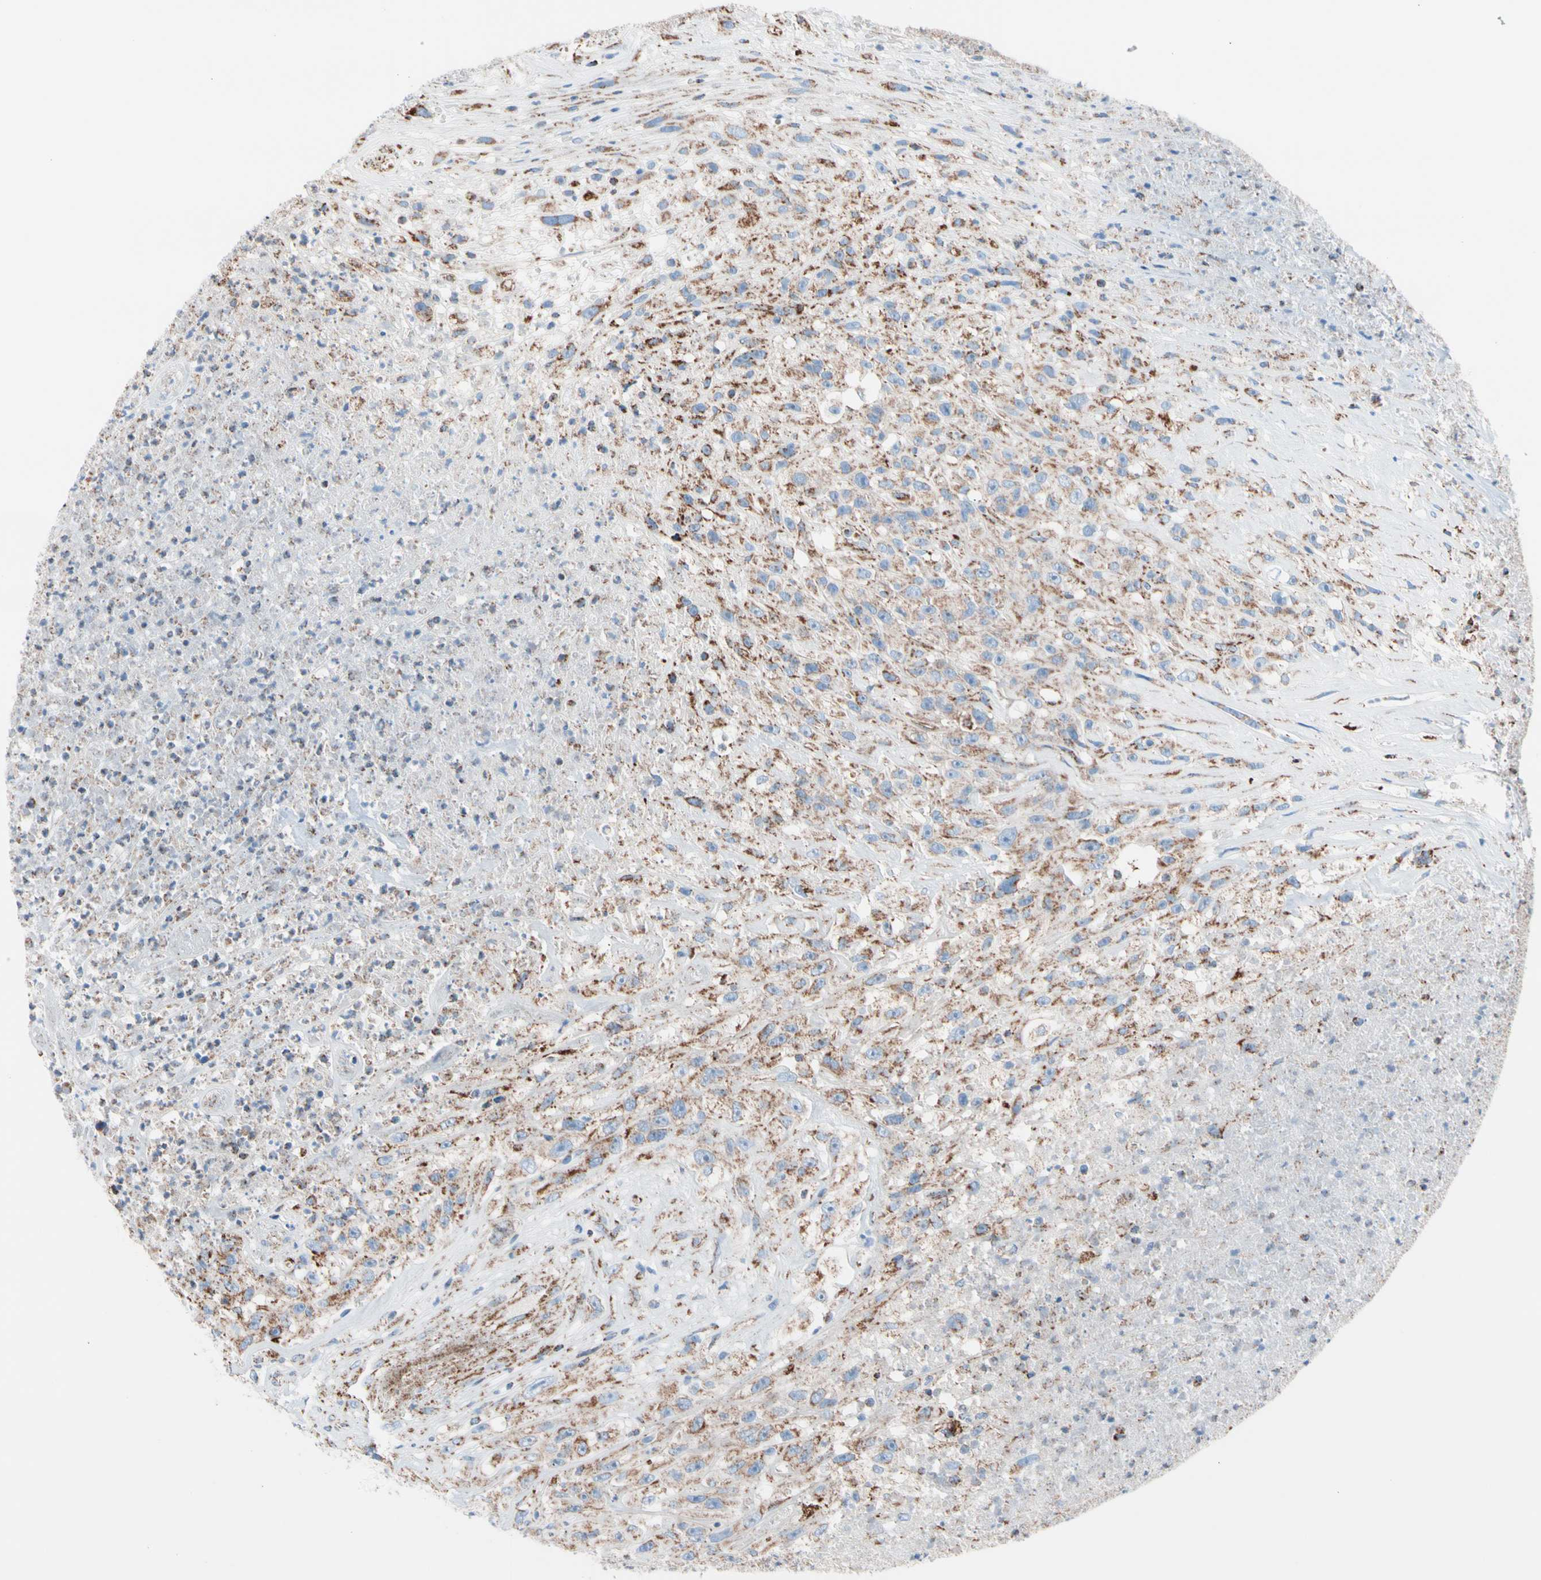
{"staining": {"intensity": "moderate", "quantity": ">75%", "location": "cytoplasmic/membranous"}, "tissue": "urothelial cancer", "cell_type": "Tumor cells", "image_type": "cancer", "snomed": [{"axis": "morphology", "description": "Urothelial carcinoma, High grade"}, {"axis": "topography", "description": "Urinary bladder"}], "caption": "Brown immunohistochemical staining in human urothelial carcinoma (high-grade) displays moderate cytoplasmic/membranous expression in about >75% of tumor cells.", "gene": "HK1", "patient": {"sex": "male", "age": 66}}